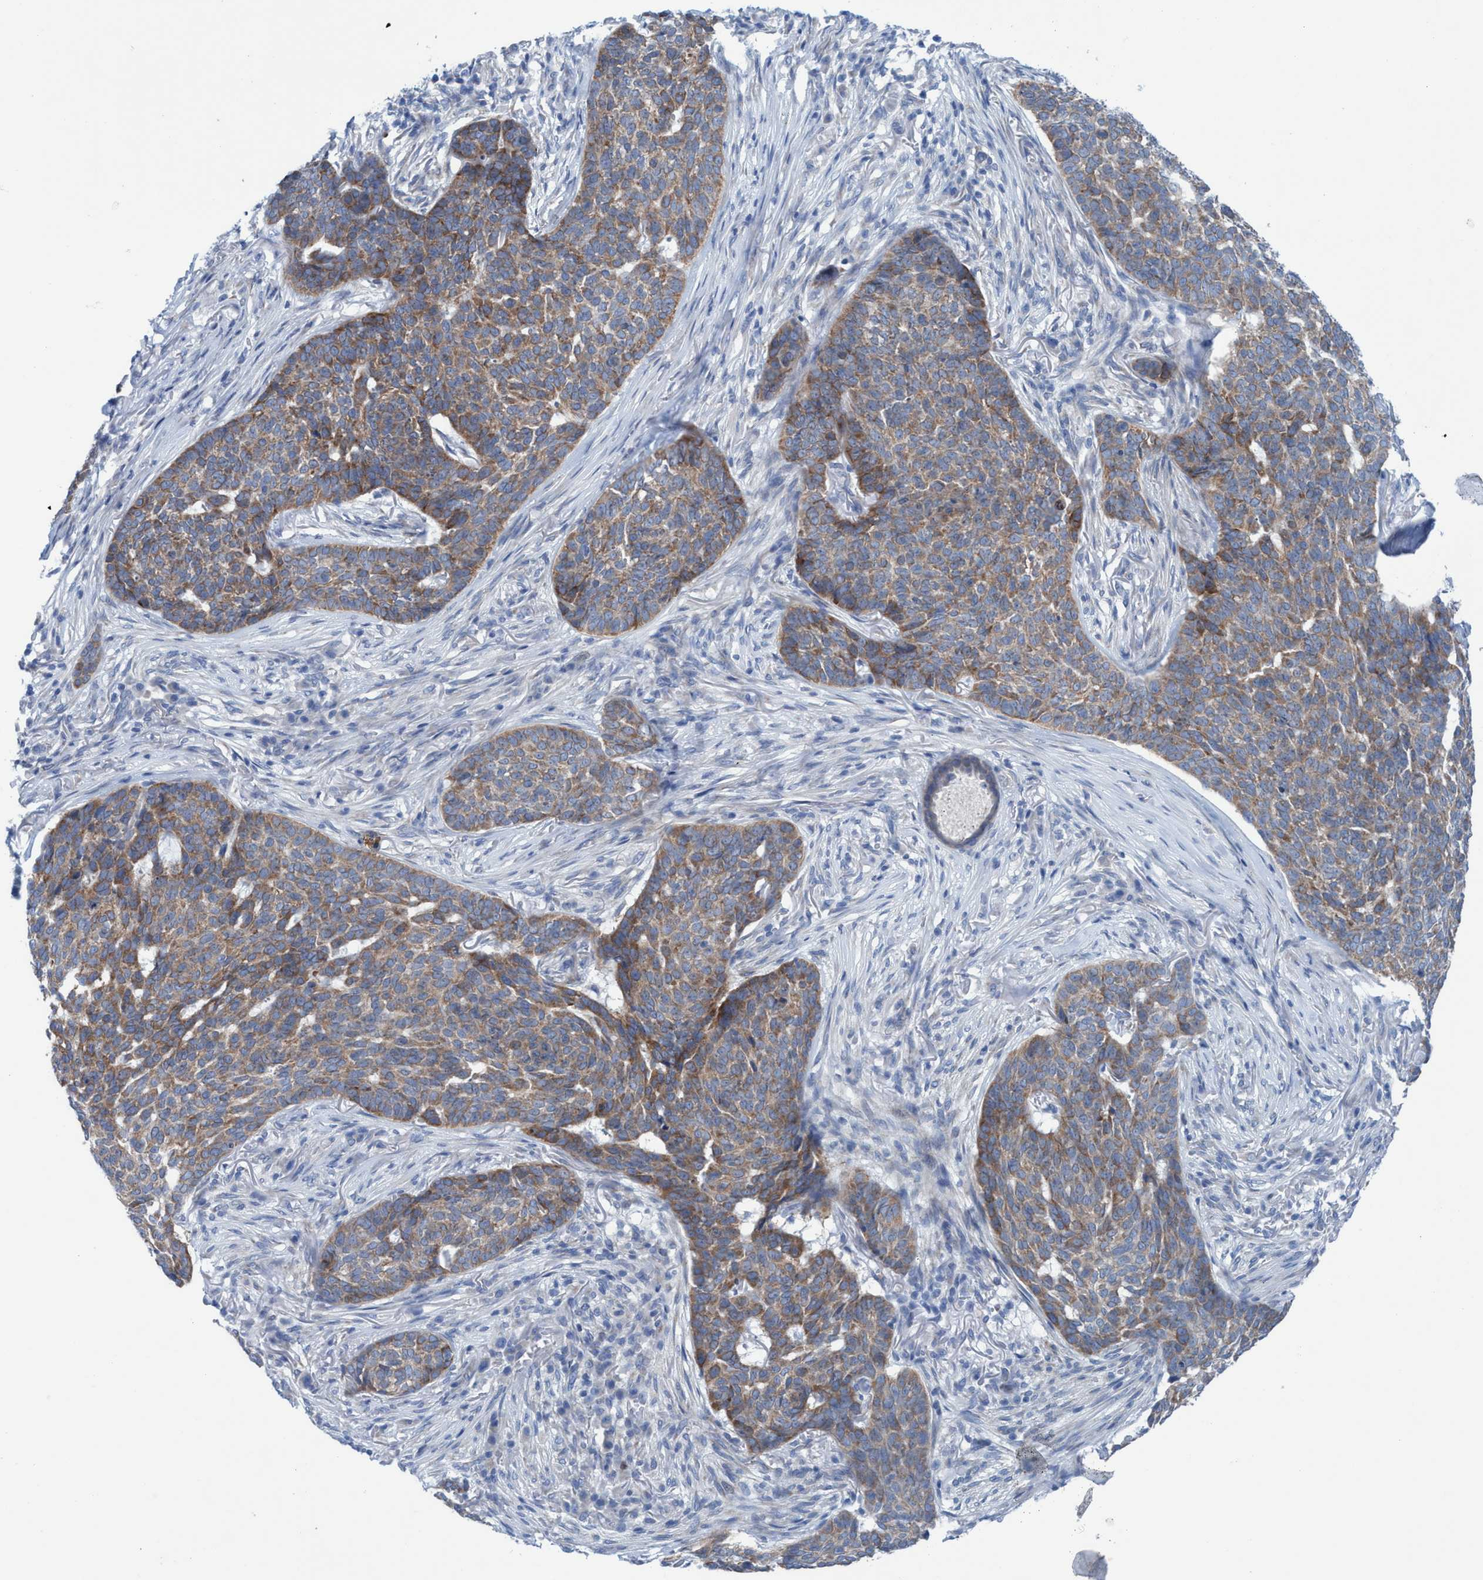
{"staining": {"intensity": "moderate", "quantity": ">75%", "location": "cytoplasmic/membranous"}, "tissue": "skin cancer", "cell_type": "Tumor cells", "image_type": "cancer", "snomed": [{"axis": "morphology", "description": "Basal cell carcinoma"}, {"axis": "topography", "description": "Skin"}], "caption": "Brown immunohistochemical staining in basal cell carcinoma (skin) demonstrates moderate cytoplasmic/membranous staining in approximately >75% of tumor cells. The staining is performed using DAB (3,3'-diaminobenzidine) brown chromogen to label protein expression. The nuclei are counter-stained blue using hematoxylin.", "gene": "RSAD1", "patient": {"sex": "male", "age": 85}}